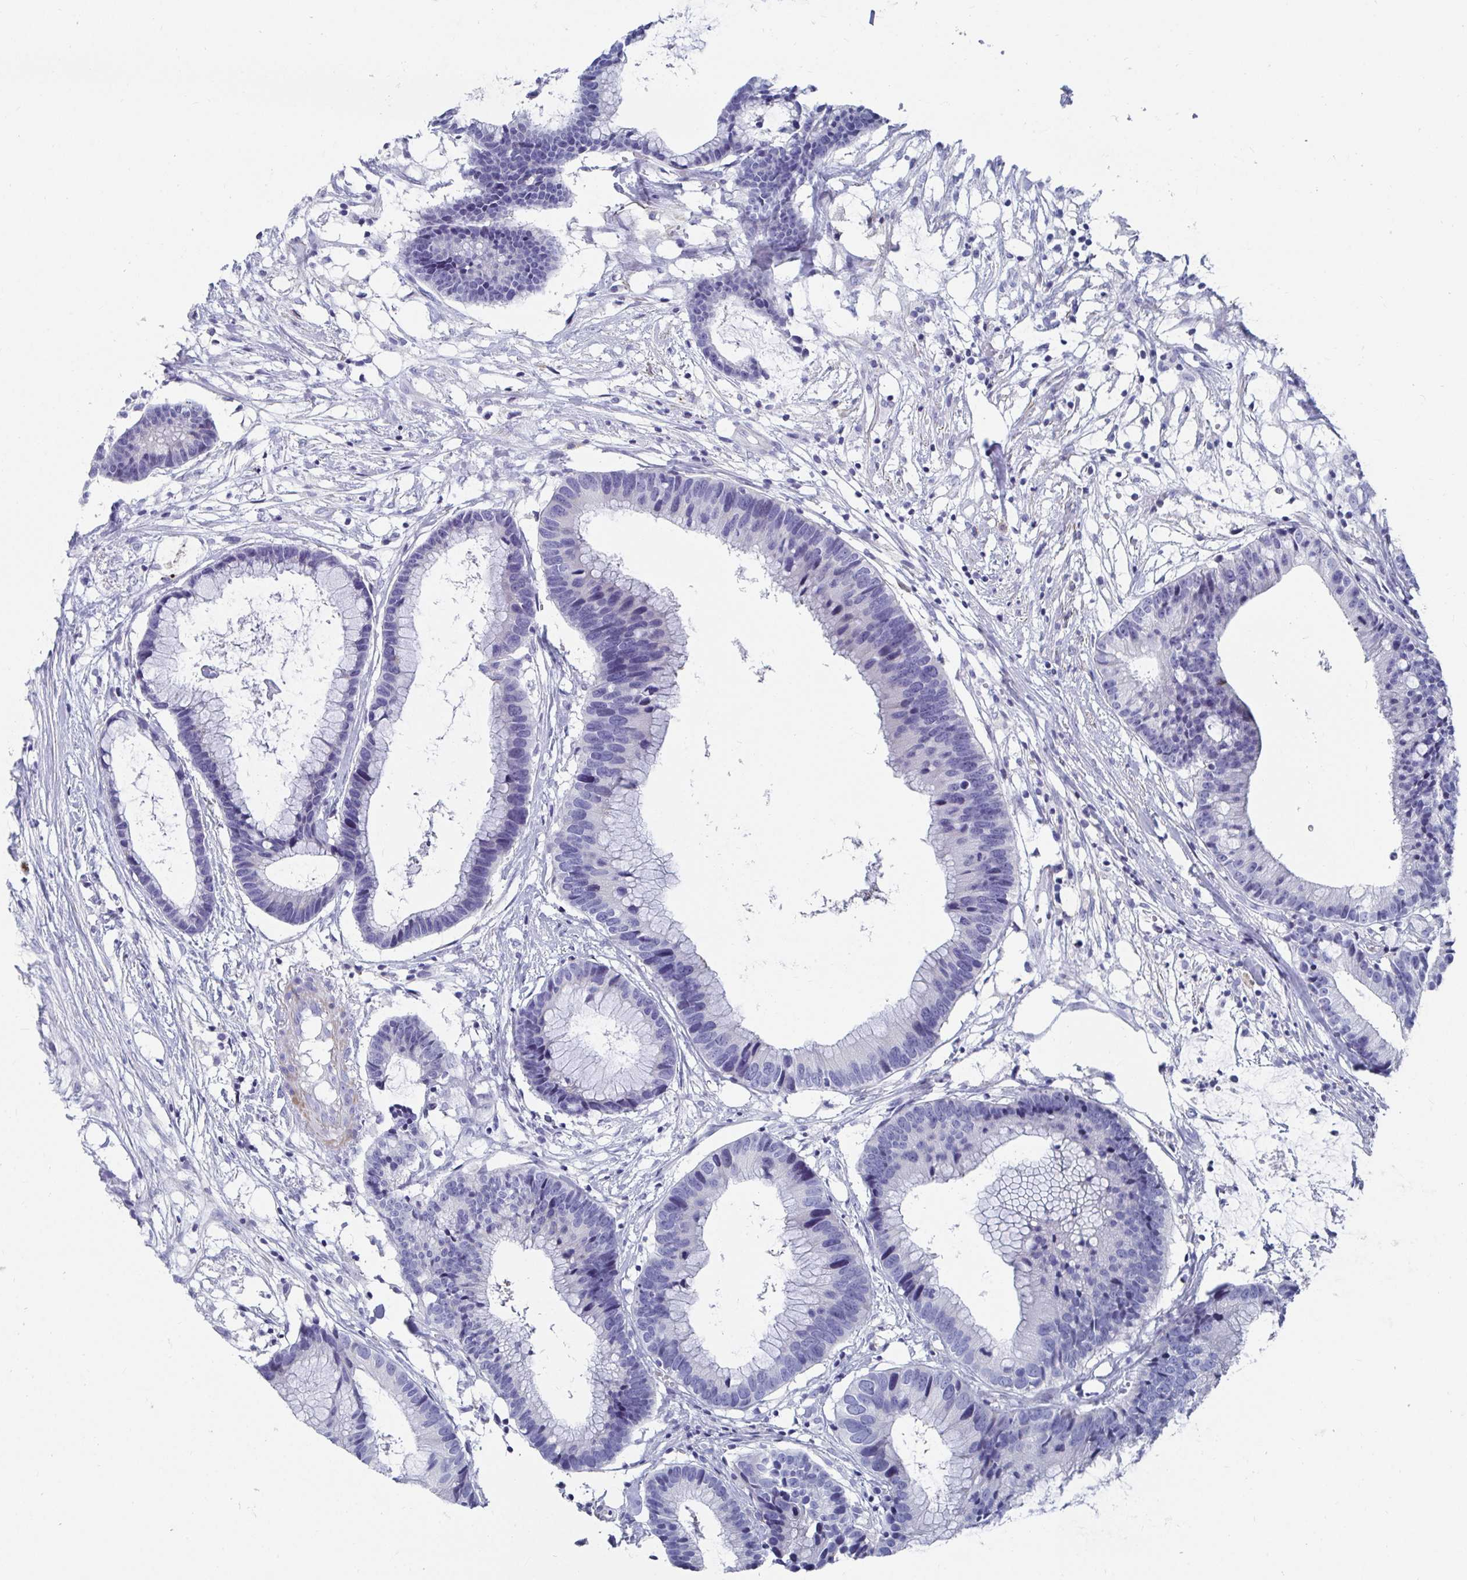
{"staining": {"intensity": "negative", "quantity": "none", "location": "none"}, "tissue": "colorectal cancer", "cell_type": "Tumor cells", "image_type": "cancer", "snomed": [{"axis": "morphology", "description": "Adenocarcinoma, NOS"}, {"axis": "topography", "description": "Colon"}], "caption": "The immunohistochemistry photomicrograph has no significant staining in tumor cells of colorectal cancer (adenocarcinoma) tissue.", "gene": "ZFP82", "patient": {"sex": "female", "age": 78}}